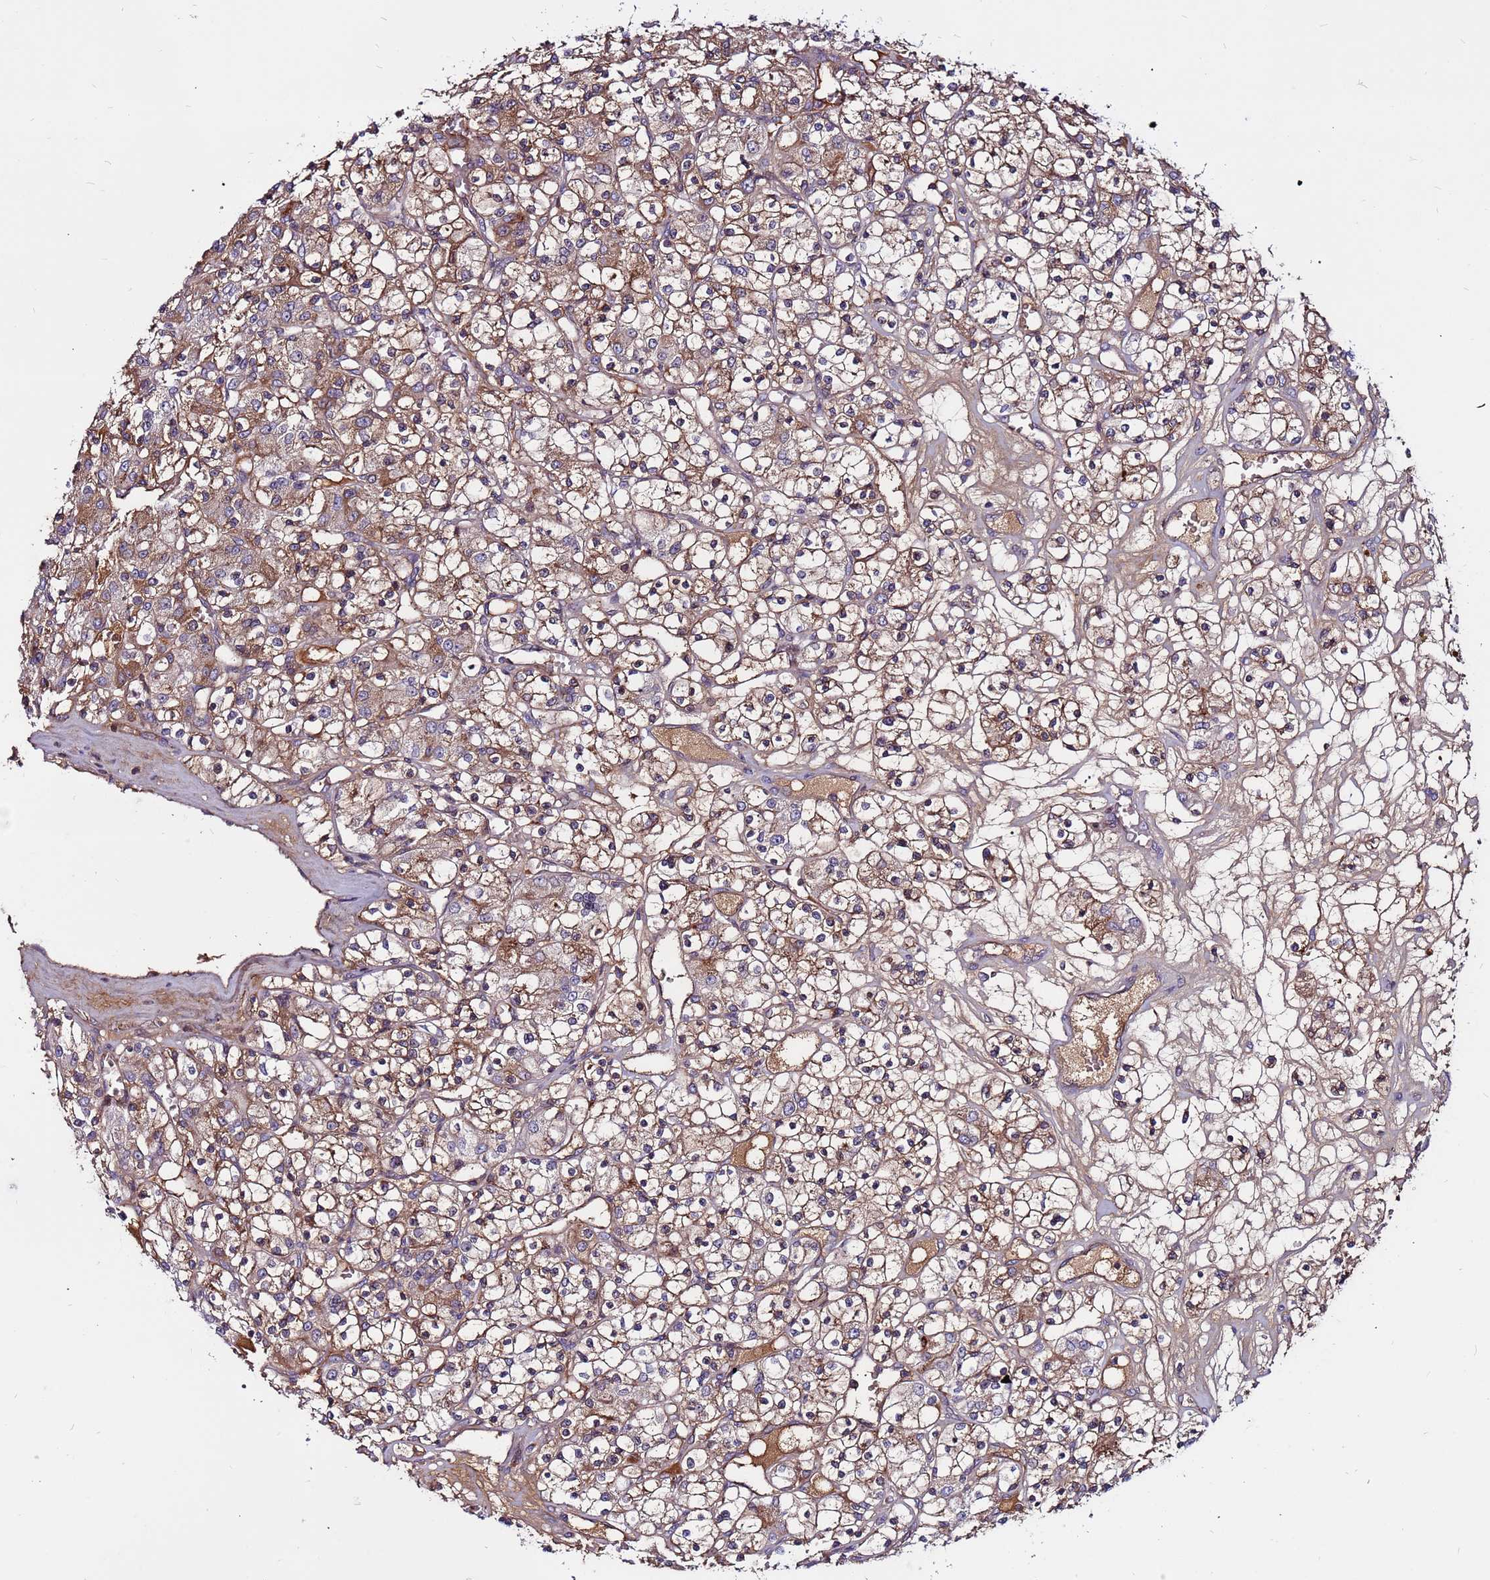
{"staining": {"intensity": "moderate", "quantity": ">75%", "location": "cytoplasmic/membranous"}, "tissue": "renal cancer", "cell_type": "Tumor cells", "image_type": "cancer", "snomed": [{"axis": "morphology", "description": "Adenocarcinoma, NOS"}, {"axis": "topography", "description": "Kidney"}], "caption": "Renal cancer (adenocarcinoma) was stained to show a protein in brown. There is medium levels of moderate cytoplasmic/membranous staining in about >75% of tumor cells.", "gene": "CCDC71", "patient": {"sex": "female", "age": 59}}